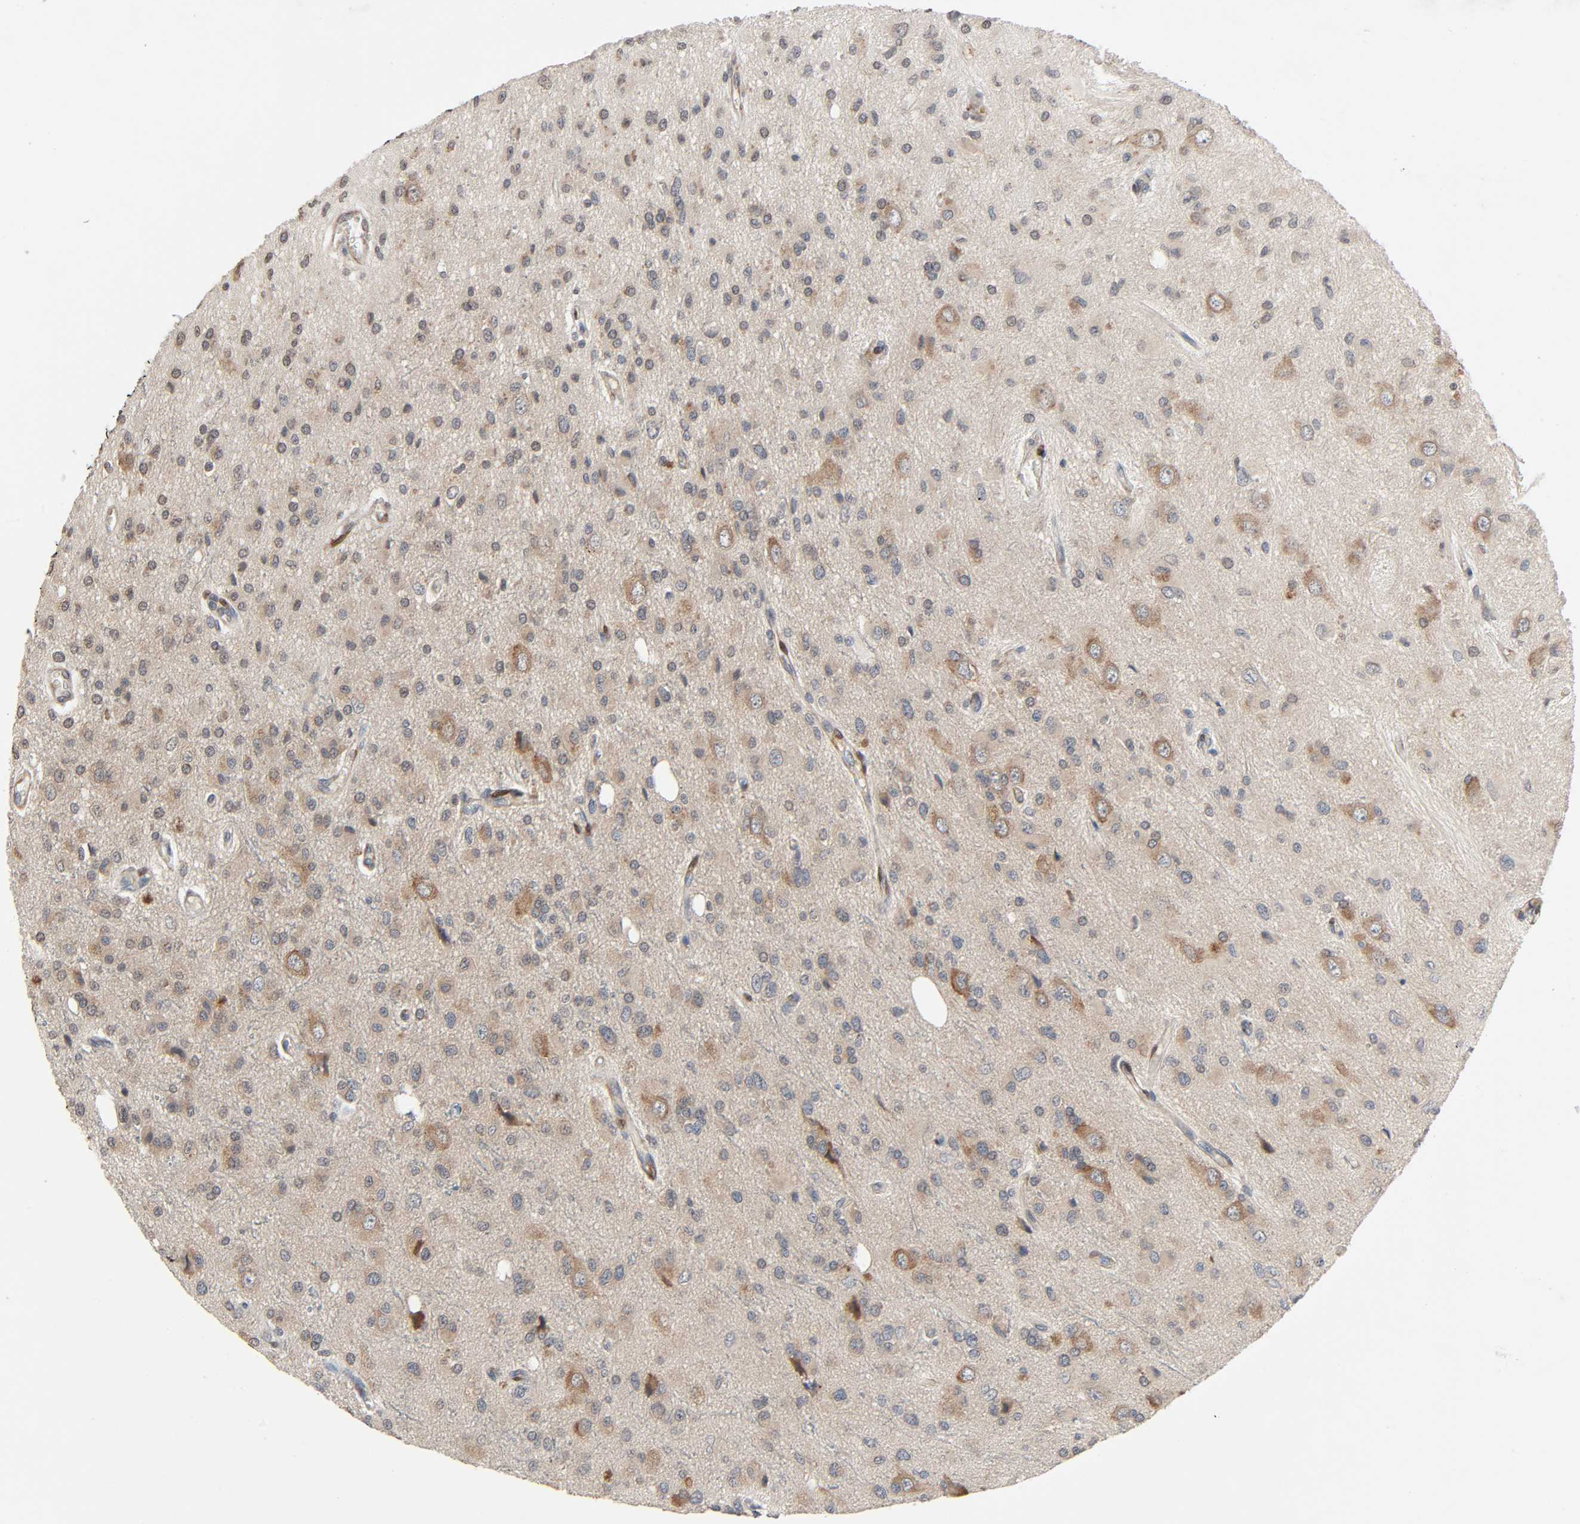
{"staining": {"intensity": "moderate", "quantity": "25%-75%", "location": "cytoplasmic/membranous"}, "tissue": "glioma", "cell_type": "Tumor cells", "image_type": "cancer", "snomed": [{"axis": "morphology", "description": "Glioma, malignant, High grade"}, {"axis": "topography", "description": "Brain"}], "caption": "A medium amount of moderate cytoplasmic/membranous expression is seen in approximately 25%-75% of tumor cells in high-grade glioma (malignant) tissue.", "gene": "PTK2", "patient": {"sex": "male", "age": 47}}